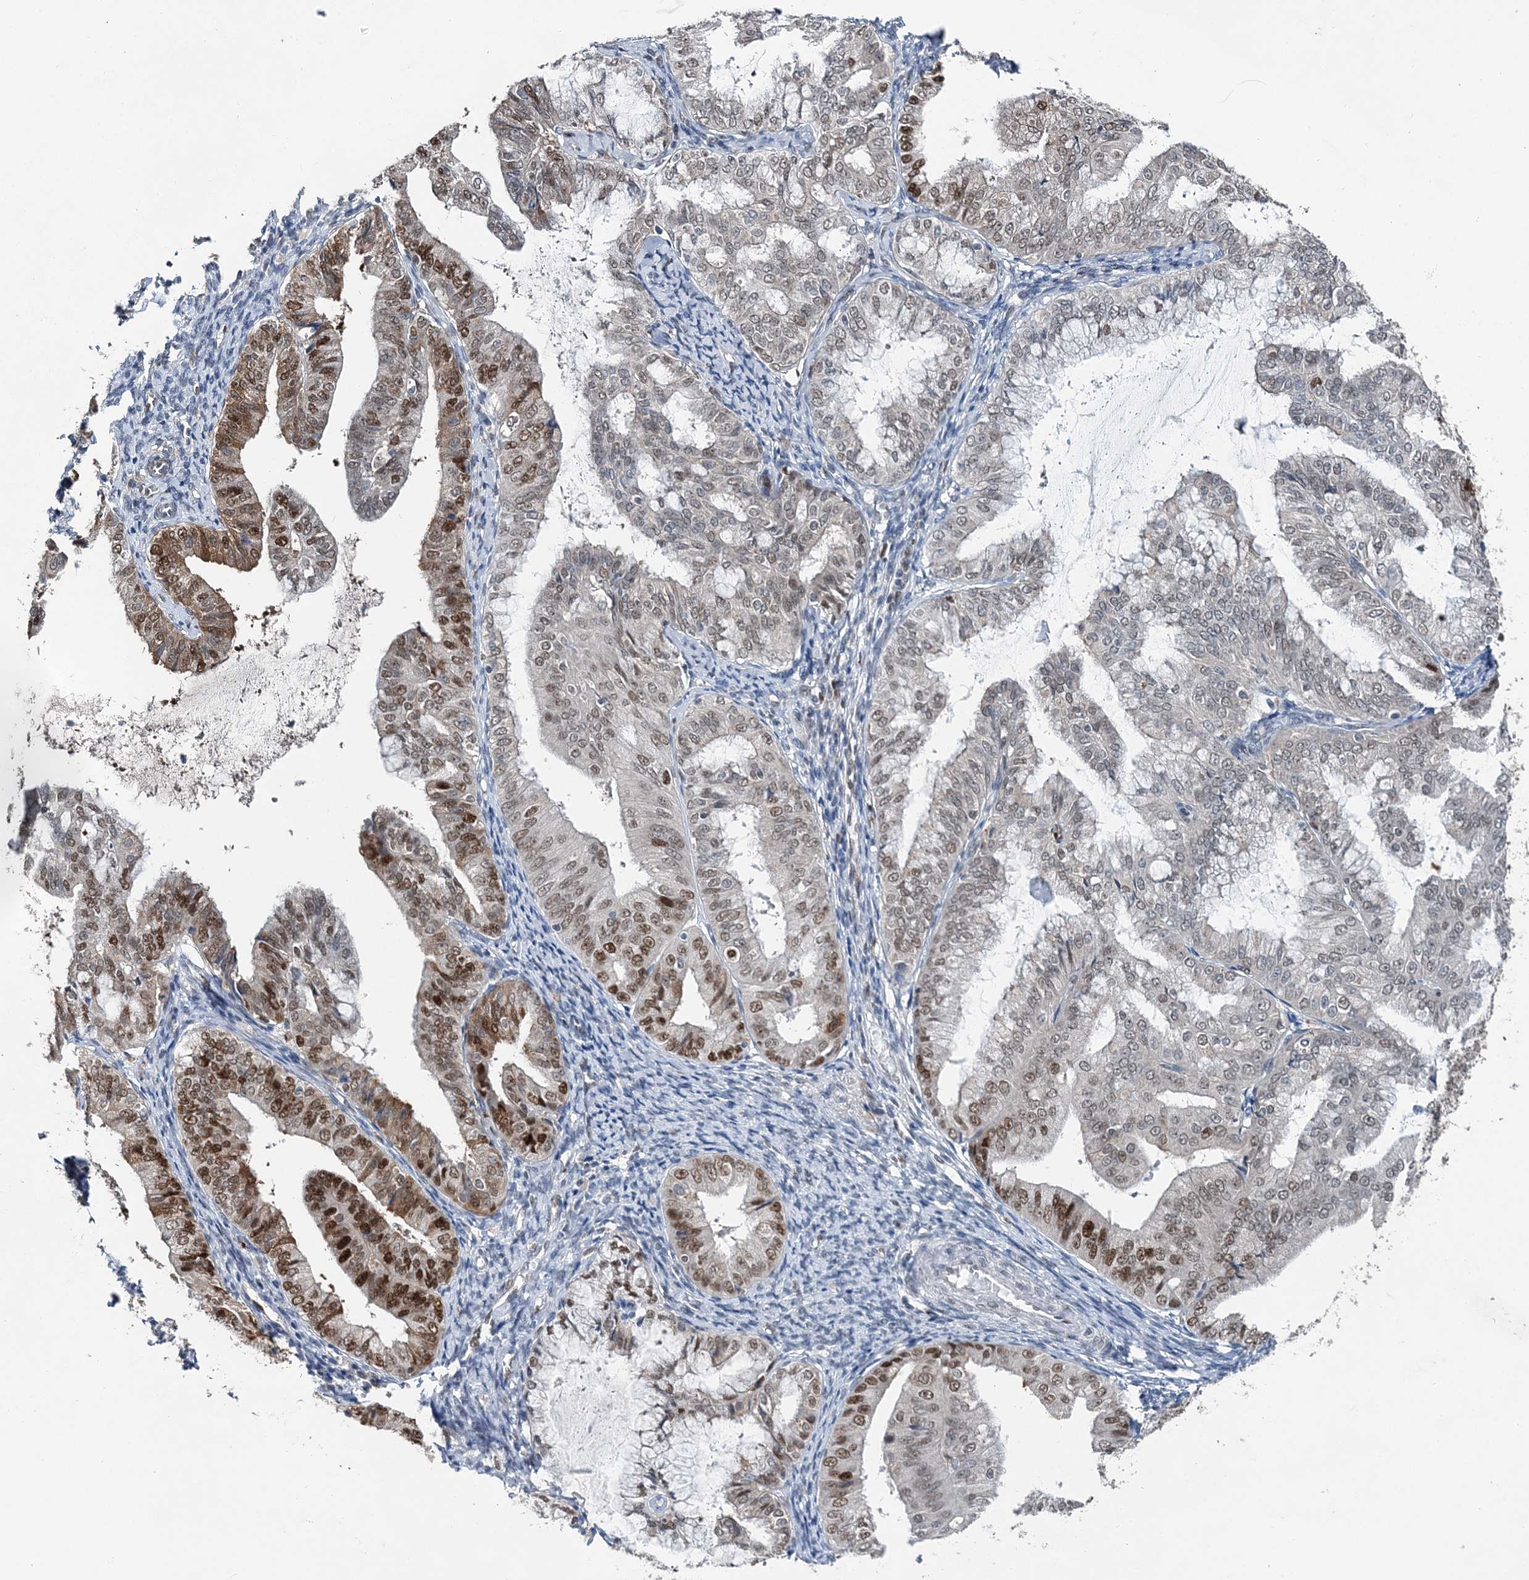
{"staining": {"intensity": "moderate", "quantity": "25%-75%", "location": "nuclear"}, "tissue": "endometrial cancer", "cell_type": "Tumor cells", "image_type": "cancer", "snomed": [{"axis": "morphology", "description": "Adenocarcinoma, NOS"}, {"axis": "topography", "description": "Endometrium"}], "caption": "This micrograph exhibits immunohistochemistry (IHC) staining of adenocarcinoma (endometrial), with medium moderate nuclear staining in about 25%-75% of tumor cells.", "gene": "HAT1", "patient": {"sex": "female", "age": 63}}